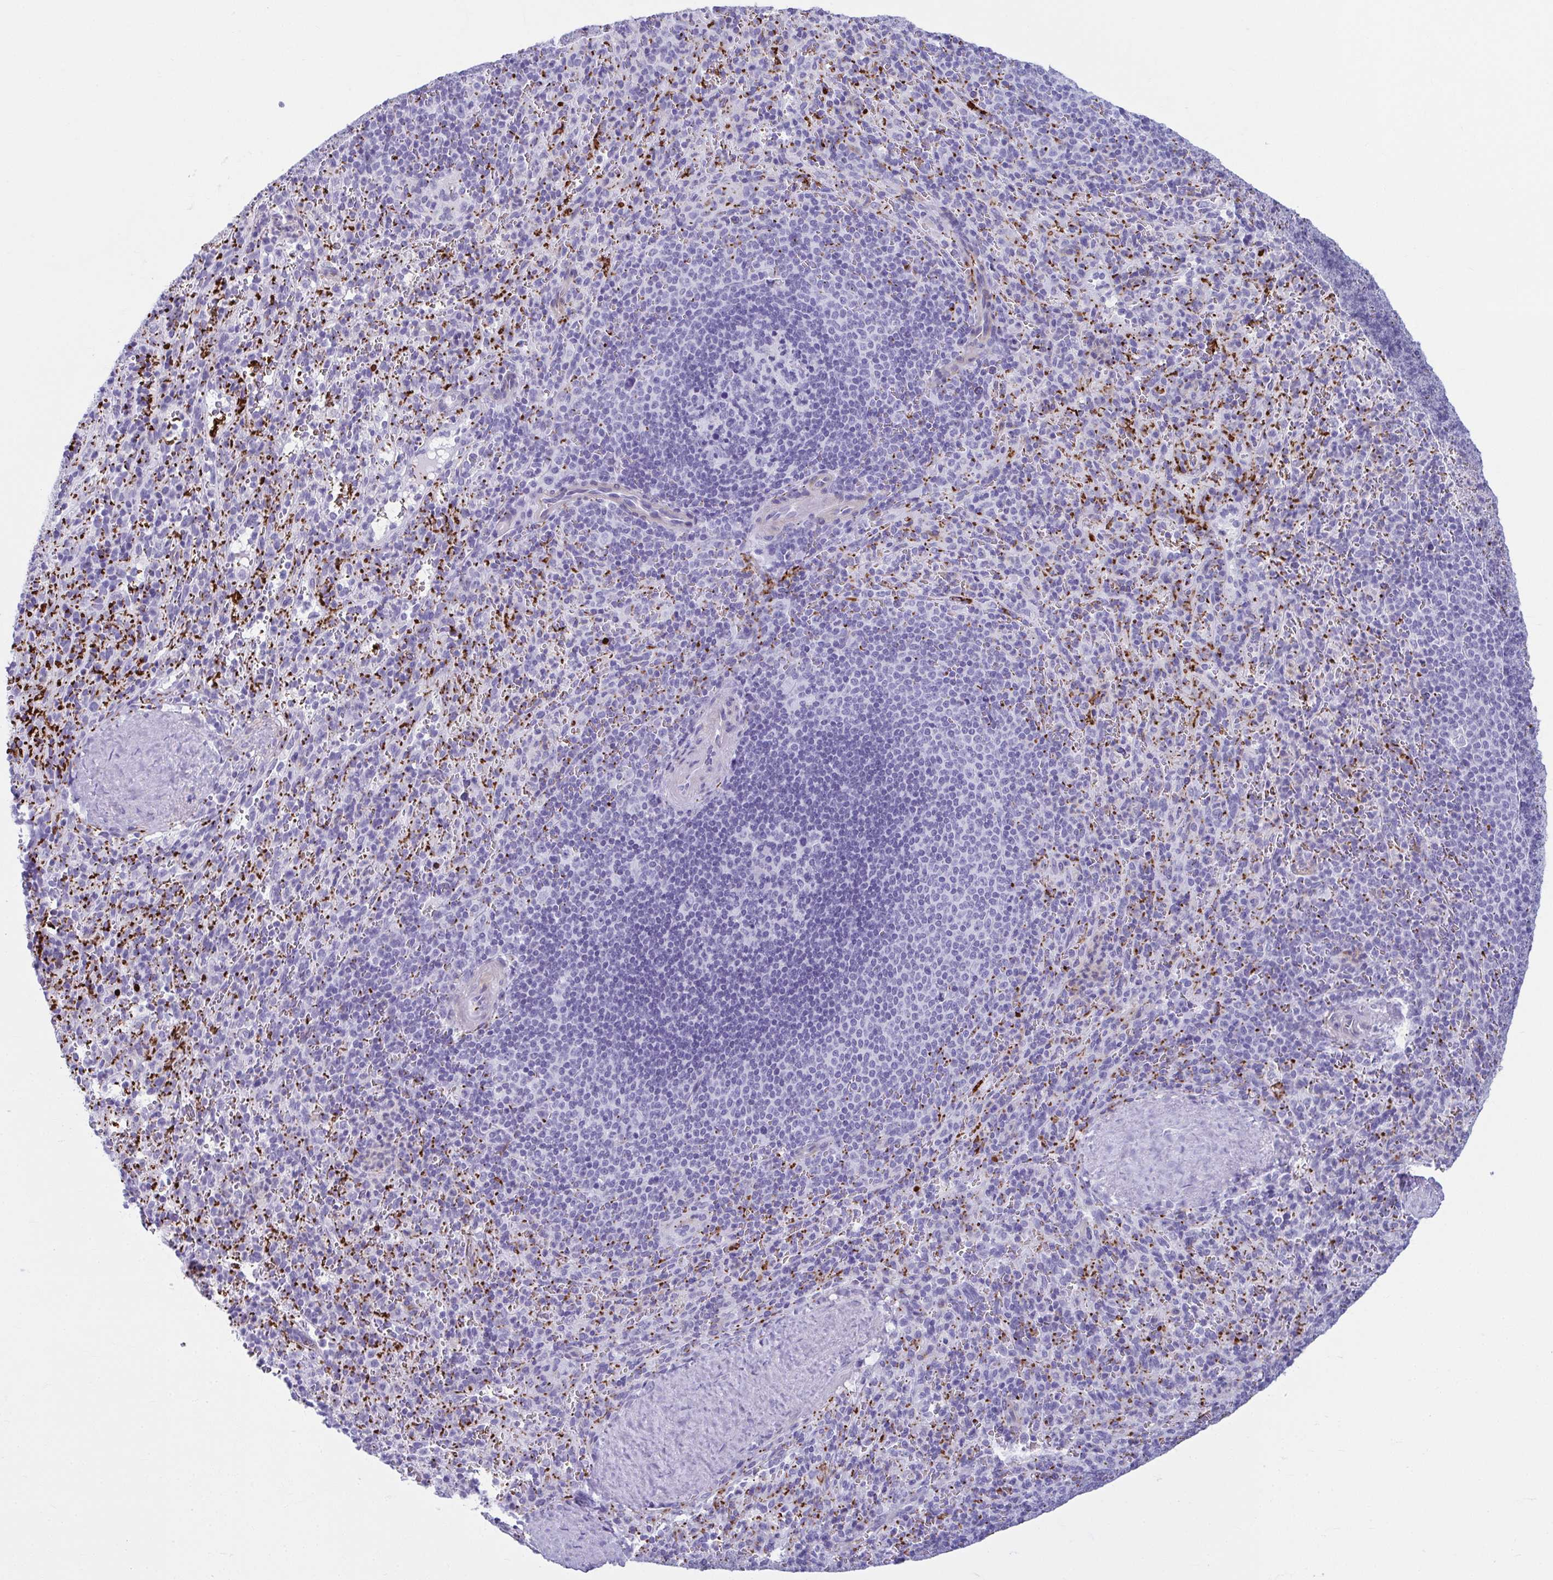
{"staining": {"intensity": "strong", "quantity": "<25%", "location": "cytoplasmic/membranous"}, "tissue": "spleen", "cell_type": "Cells in red pulp", "image_type": "normal", "snomed": [{"axis": "morphology", "description": "Normal tissue, NOS"}, {"axis": "topography", "description": "Spleen"}], "caption": "This image exhibits IHC staining of benign human spleen, with medium strong cytoplasmic/membranous positivity in approximately <25% of cells in red pulp.", "gene": "TCEAL3", "patient": {"sex": "male", "age": 57}}